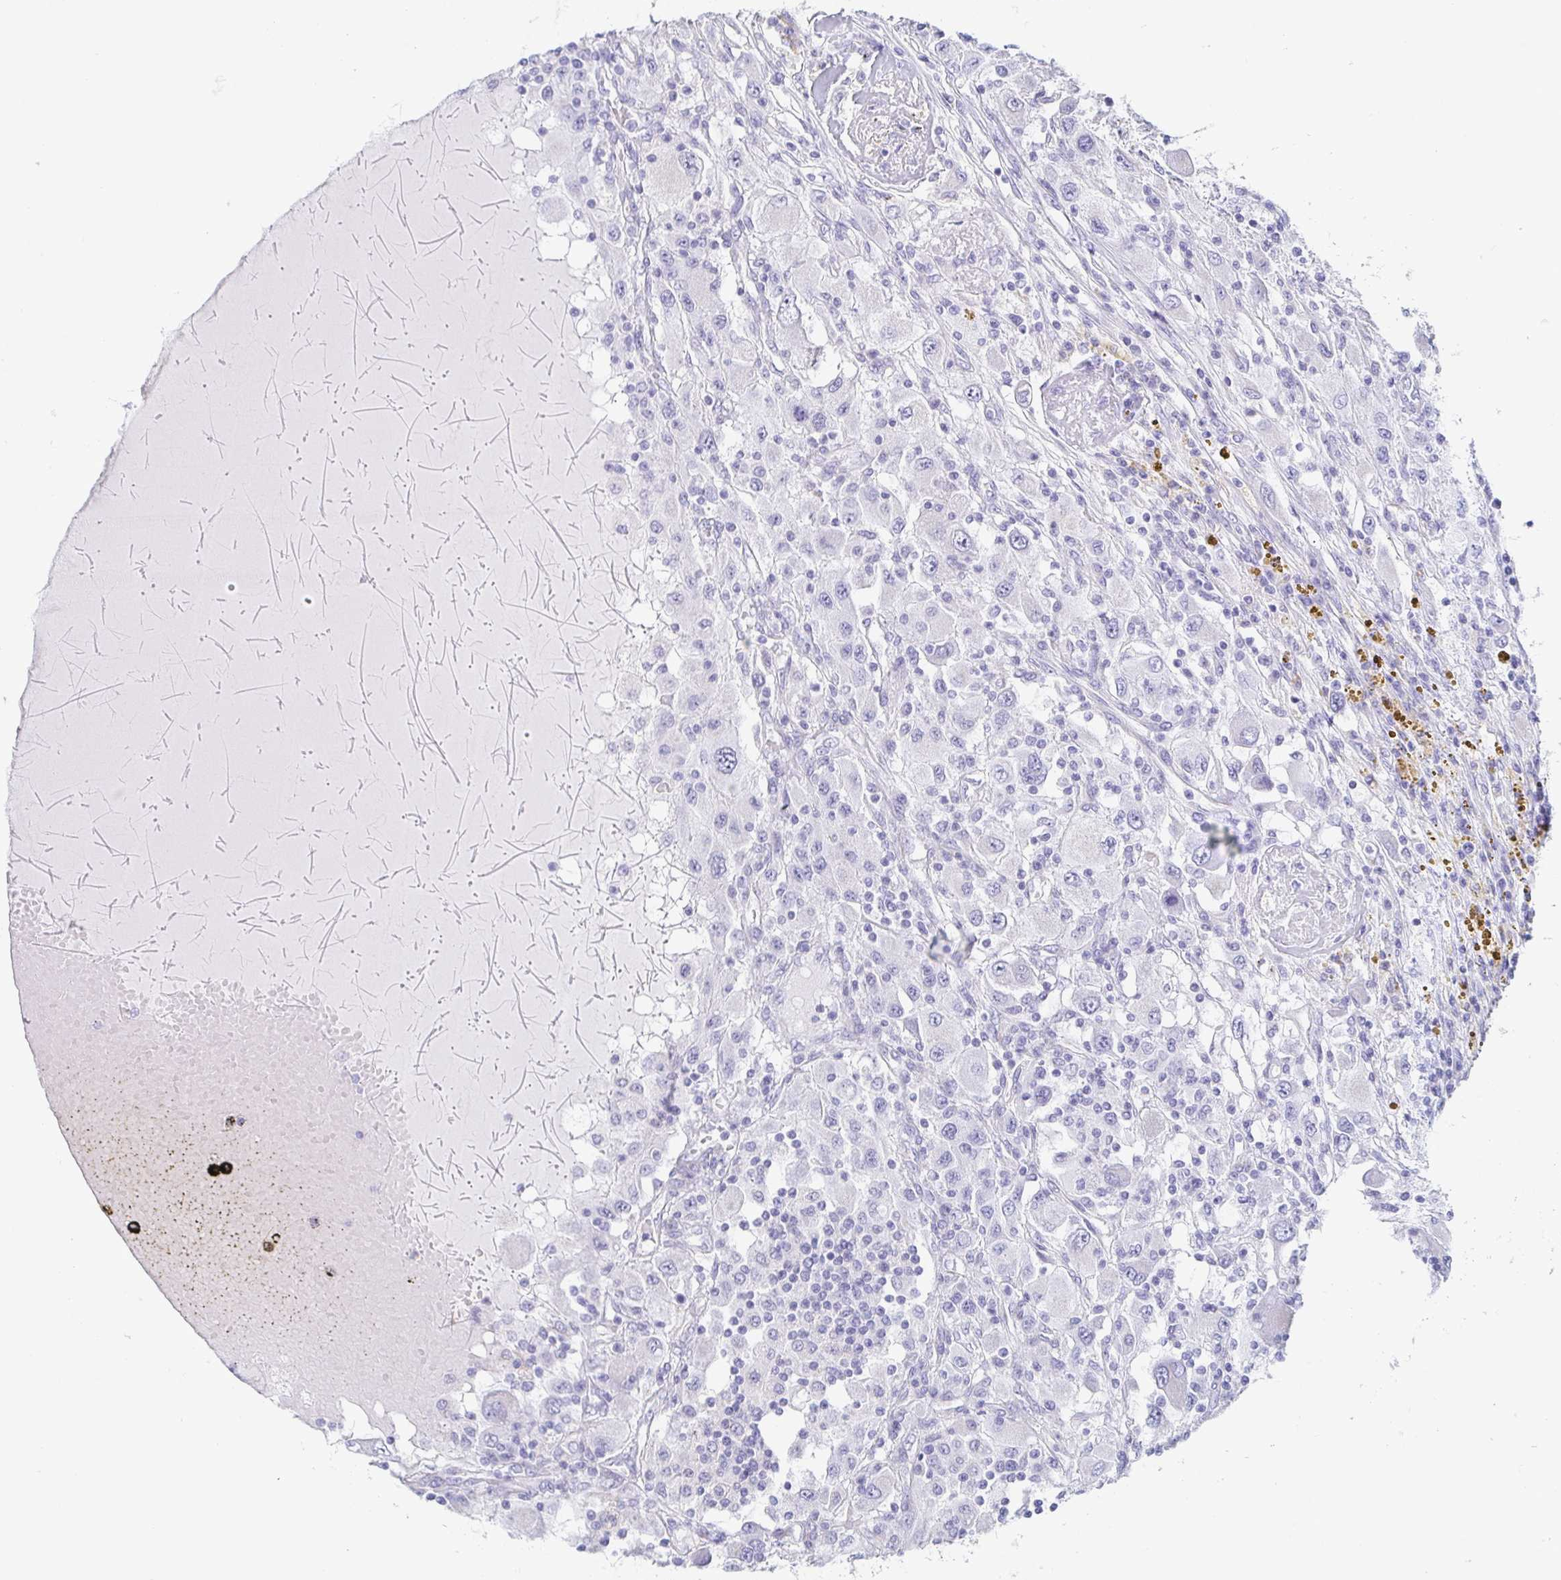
{"staining": {"intensity": "negative", "quantity": "none", "location": "none"}, "tissue": "renal cancer", "cell_type": "Tumor cells", "image_type": "cancer", "snomed": [{"axis": "morphology", "description": "Adenocarcinoma, NOS"}, {"axis": "topography", "description": "Kidney"}], "caption": "Immunohistochemistry (IHC) of adenocarcinoma (renal) demonstrates no positivity in tumor cells. (DAB (3,3'-diaminobenzidine) IHC visualized using brightfield microscopy, high magnification).", "gene": "PRR27", "patient": {"sex": "female", "age": 67}}